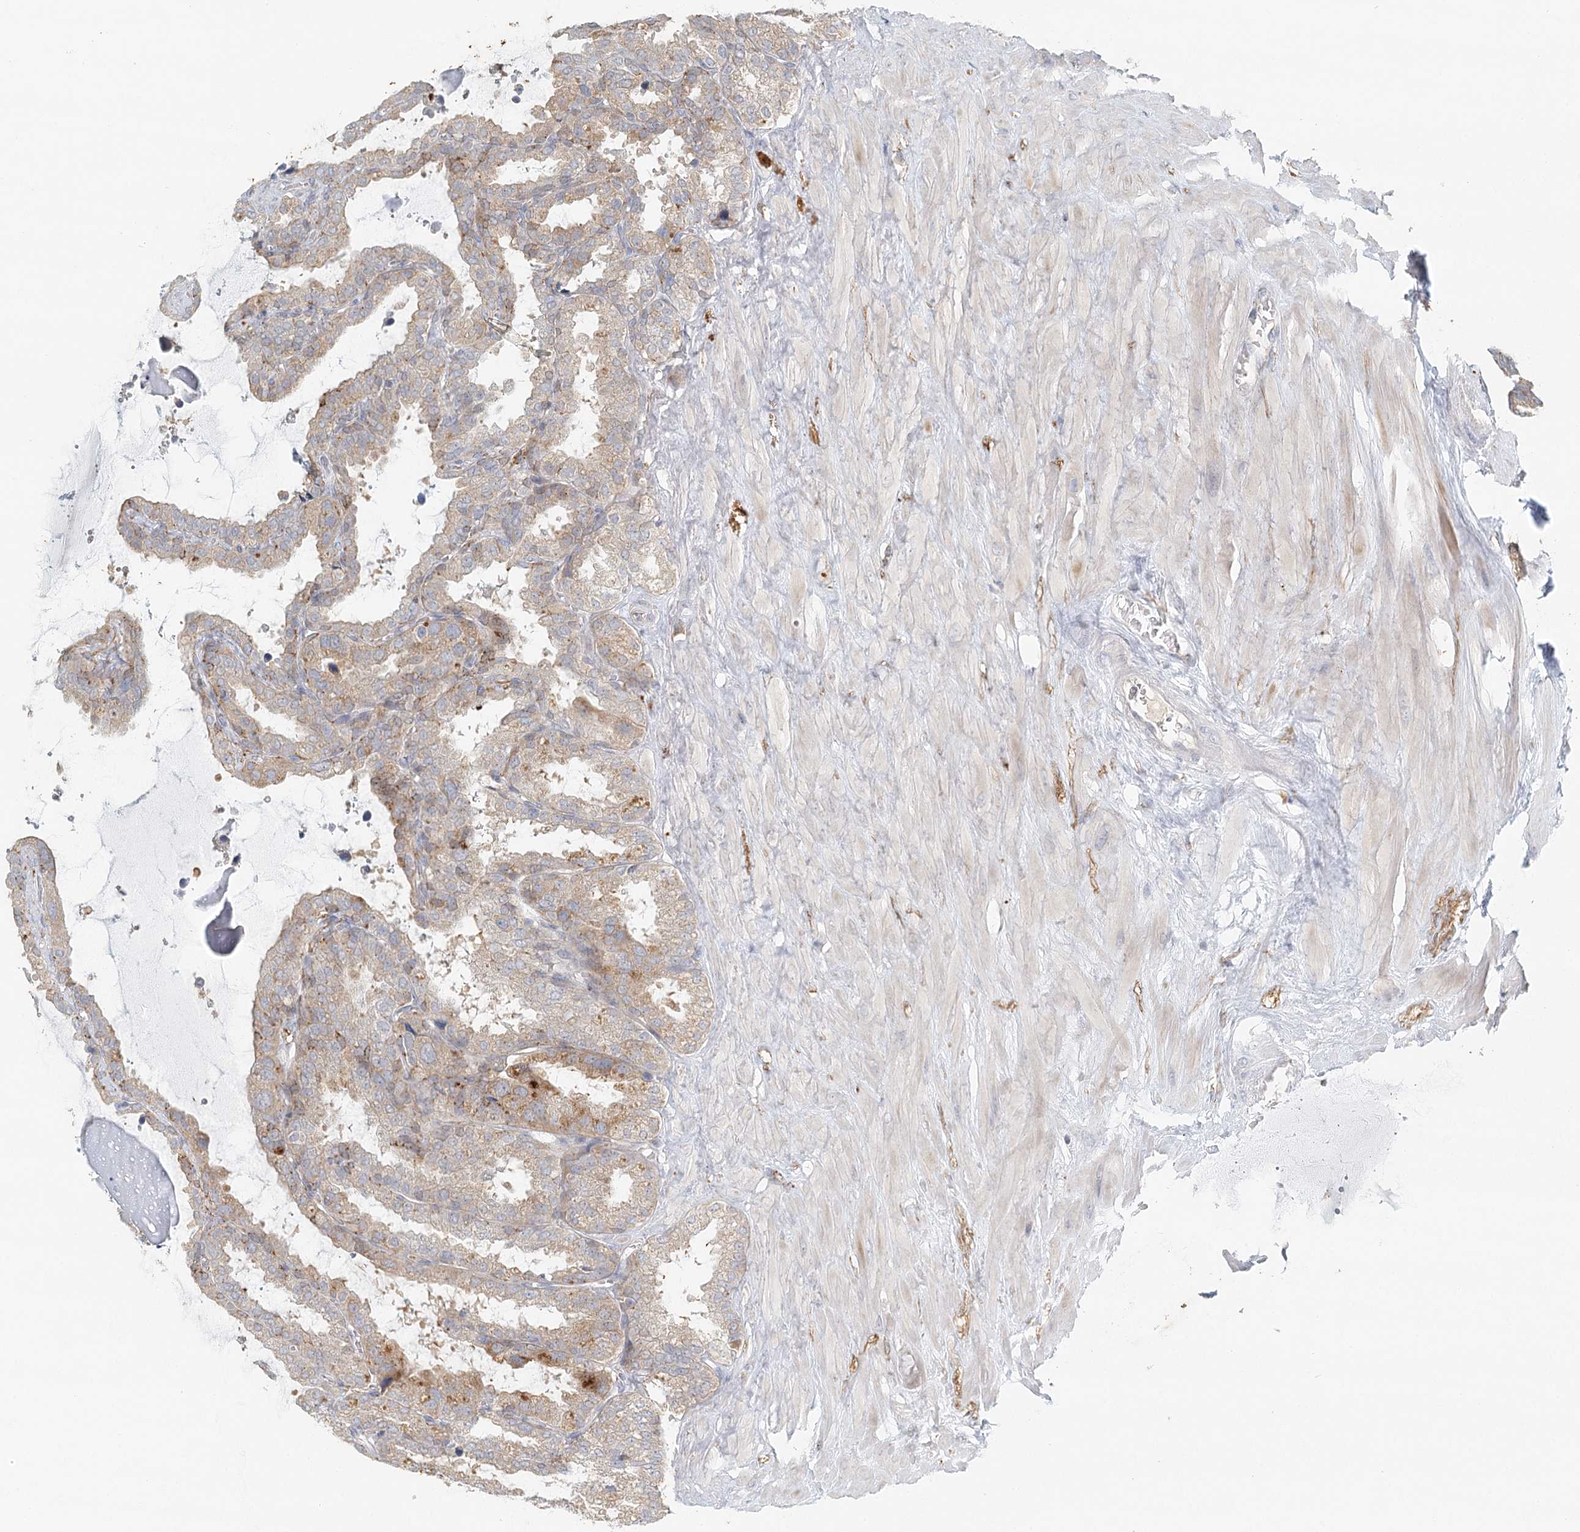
{"staining": {"intensity": "moderate", "quantity": "<25%", "location": "cytoplasmic/membranous"}, "tissue": "seminal vesicle", "cell_type": "Glandular cells", "image_type": "normal", "snomed": [{"axis": "morphology", "description": "Normal tissue, NOS"}, {"axis": "topography", "description": "Seminal veicle"}], "caption": "Benign seminal vesicle shows moderate cytoplasmic/membranous staining in about <25% of glandular cells, visualized by immunohistochemistry. Using DAB (3,3'-diaminobenzidine) (brown) and hematoxylin (blue) stains, captured at high magnification using brightfield microscopy.", "gene": "VSIG1", "patient": {"sex": "male", "age": 46}}